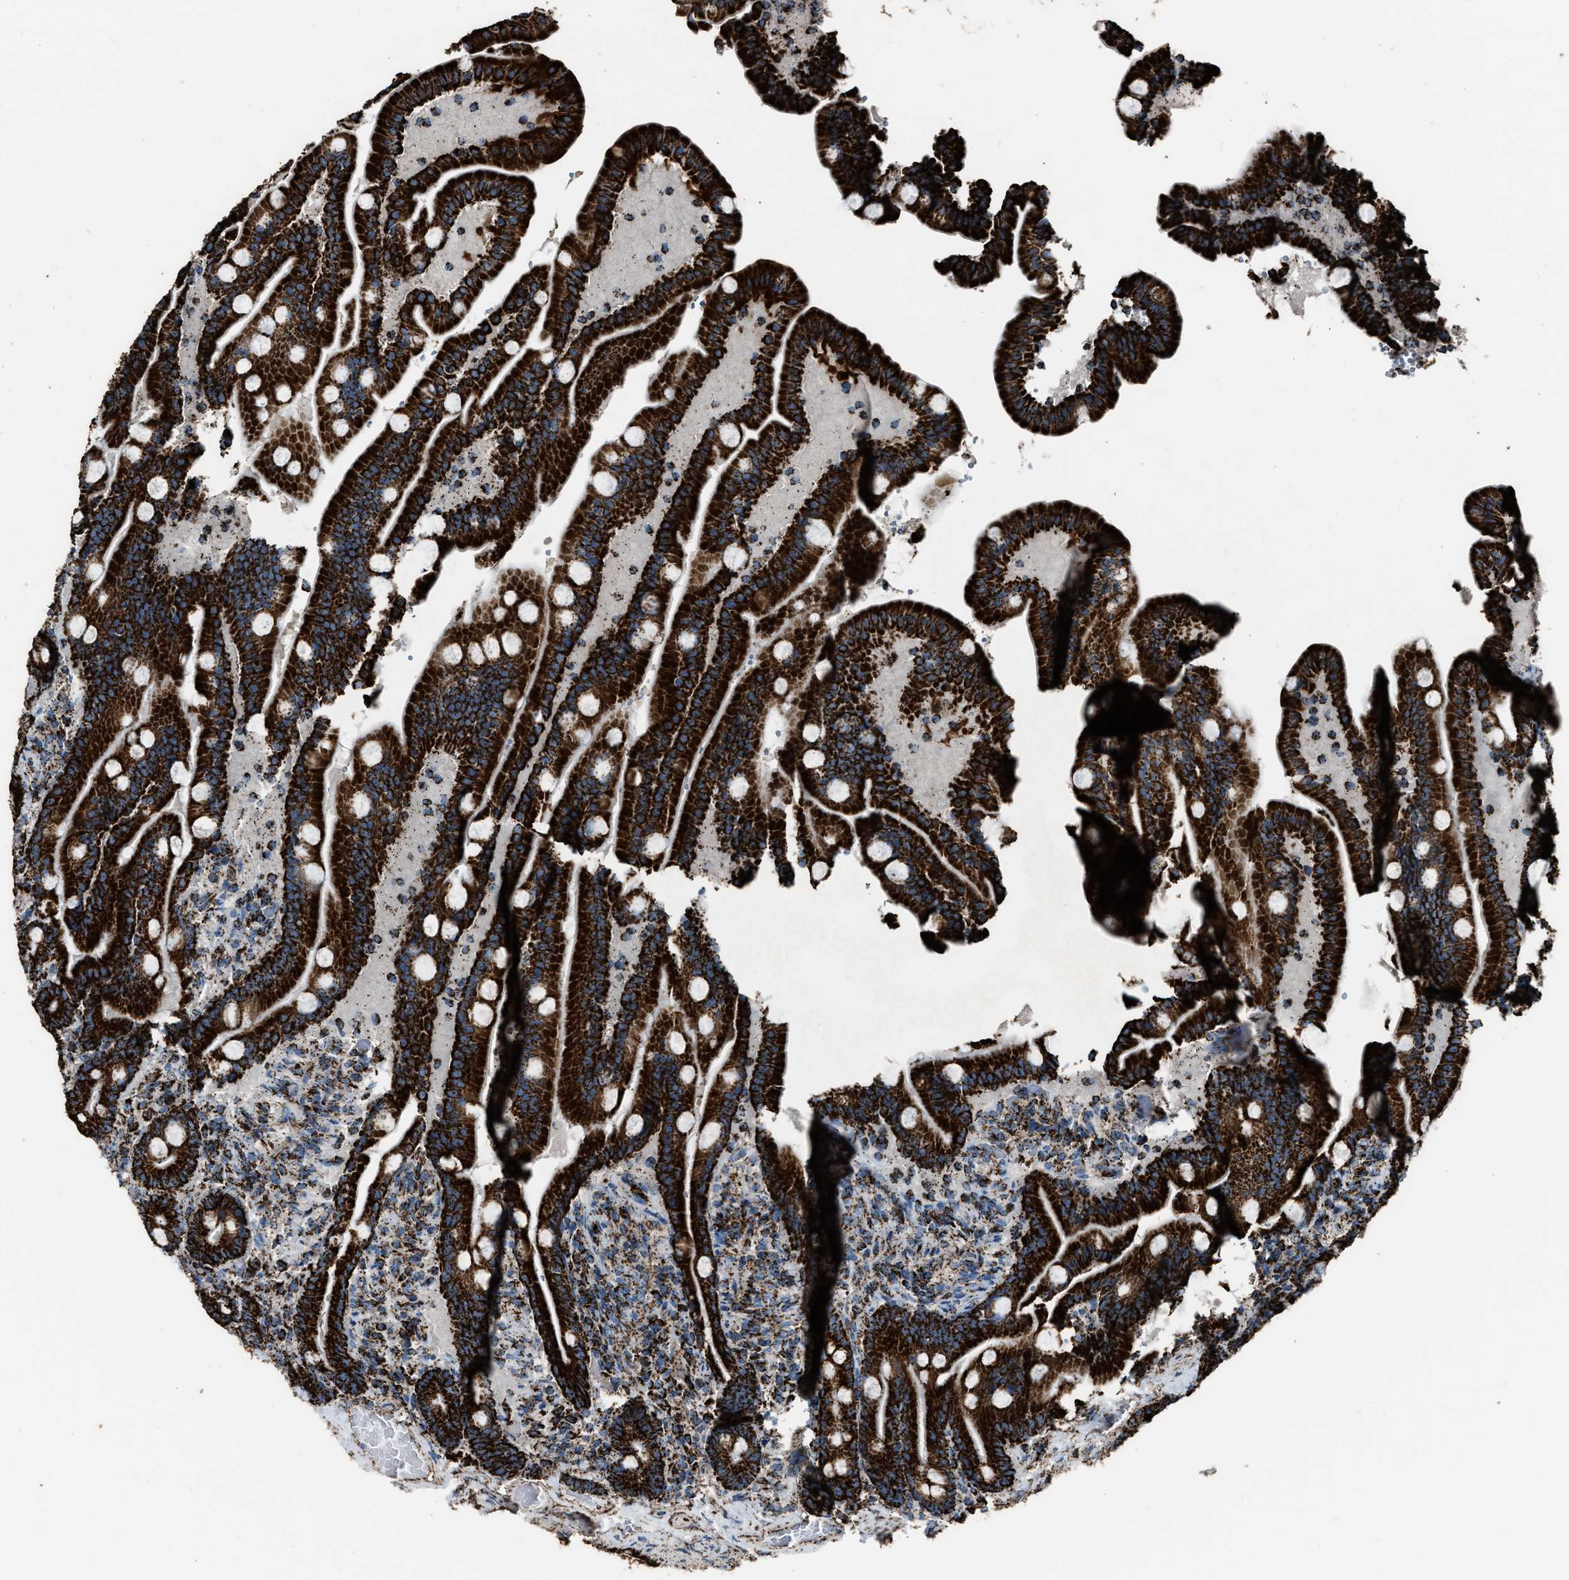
{"staining": {"intensity": "strong", "quantity": ">75%", "location": "cytoplasmic/membranous"}, "tissue": "duodenum", "cell_type": "Glandular cells", "image_type": "normal", "snomed": [{"axis": "morphology", "description": "Normal tissue, NOS"}, {"axis": "topography", "description": "Duodenum"}], "caption": "Protein staining of normal duodenum exhibits strong cytoplasmic/membranous staining in approximately >75% of glandular cells.", "gene": "MDH2", "patient": {"sex": "male", "age": 54}}